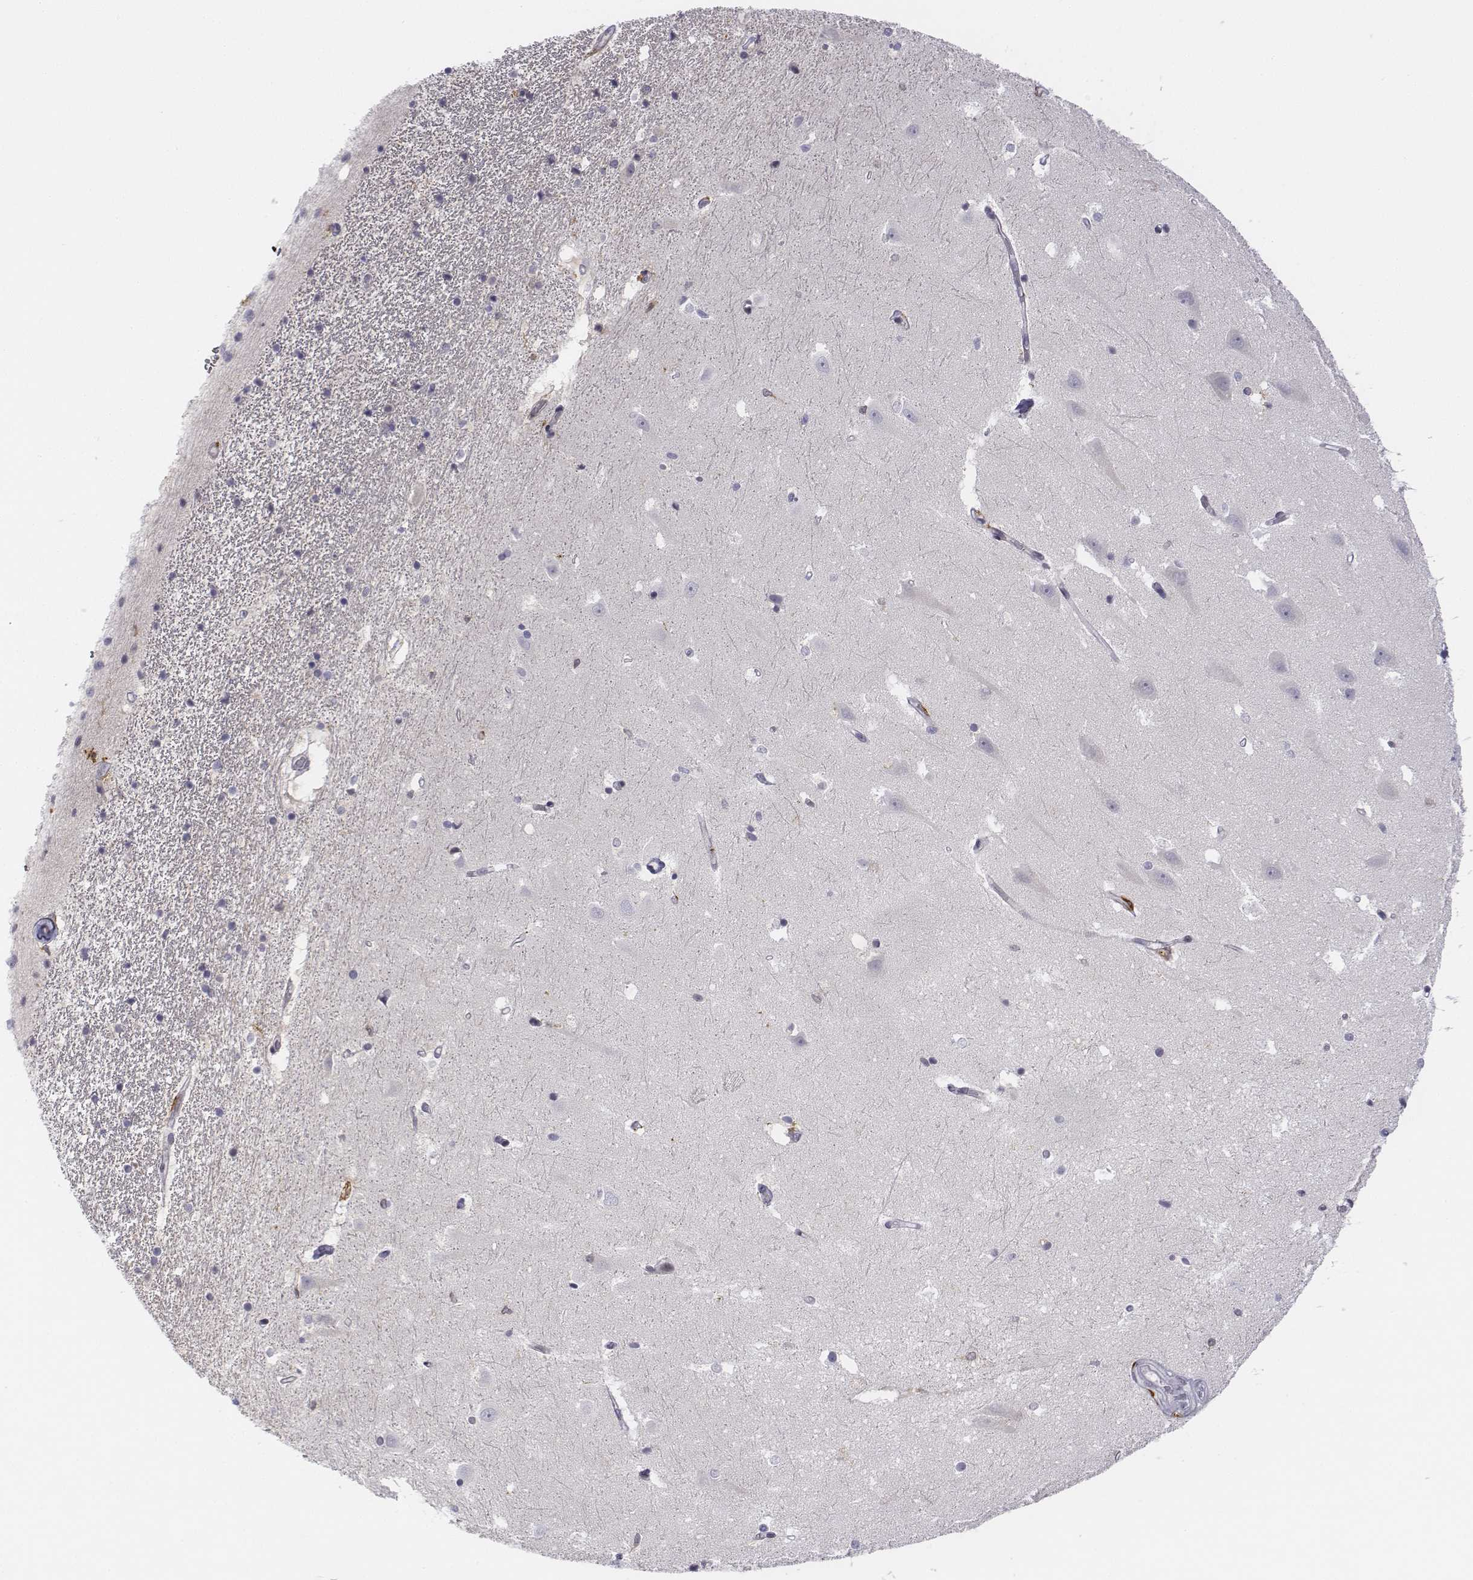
{"staining": {"intensity": "negative", "quantity": "none", "location": "none"}, "tissue": "hippocampus", "cell_type": "Glial cells", "image_type": "normal", "snomed": [{"axis": "morphology", "description": "Normal tissue, NOS"}, {"axis": "topography", "description": "Hippocampus"}], "caption": "Photomicrograph shows no significant protein positivity in glial cells of normal hippocampus. Nuclei are stained in blue.", "gene": "CD14", "patient": {"sex": "male", "age": 44}}